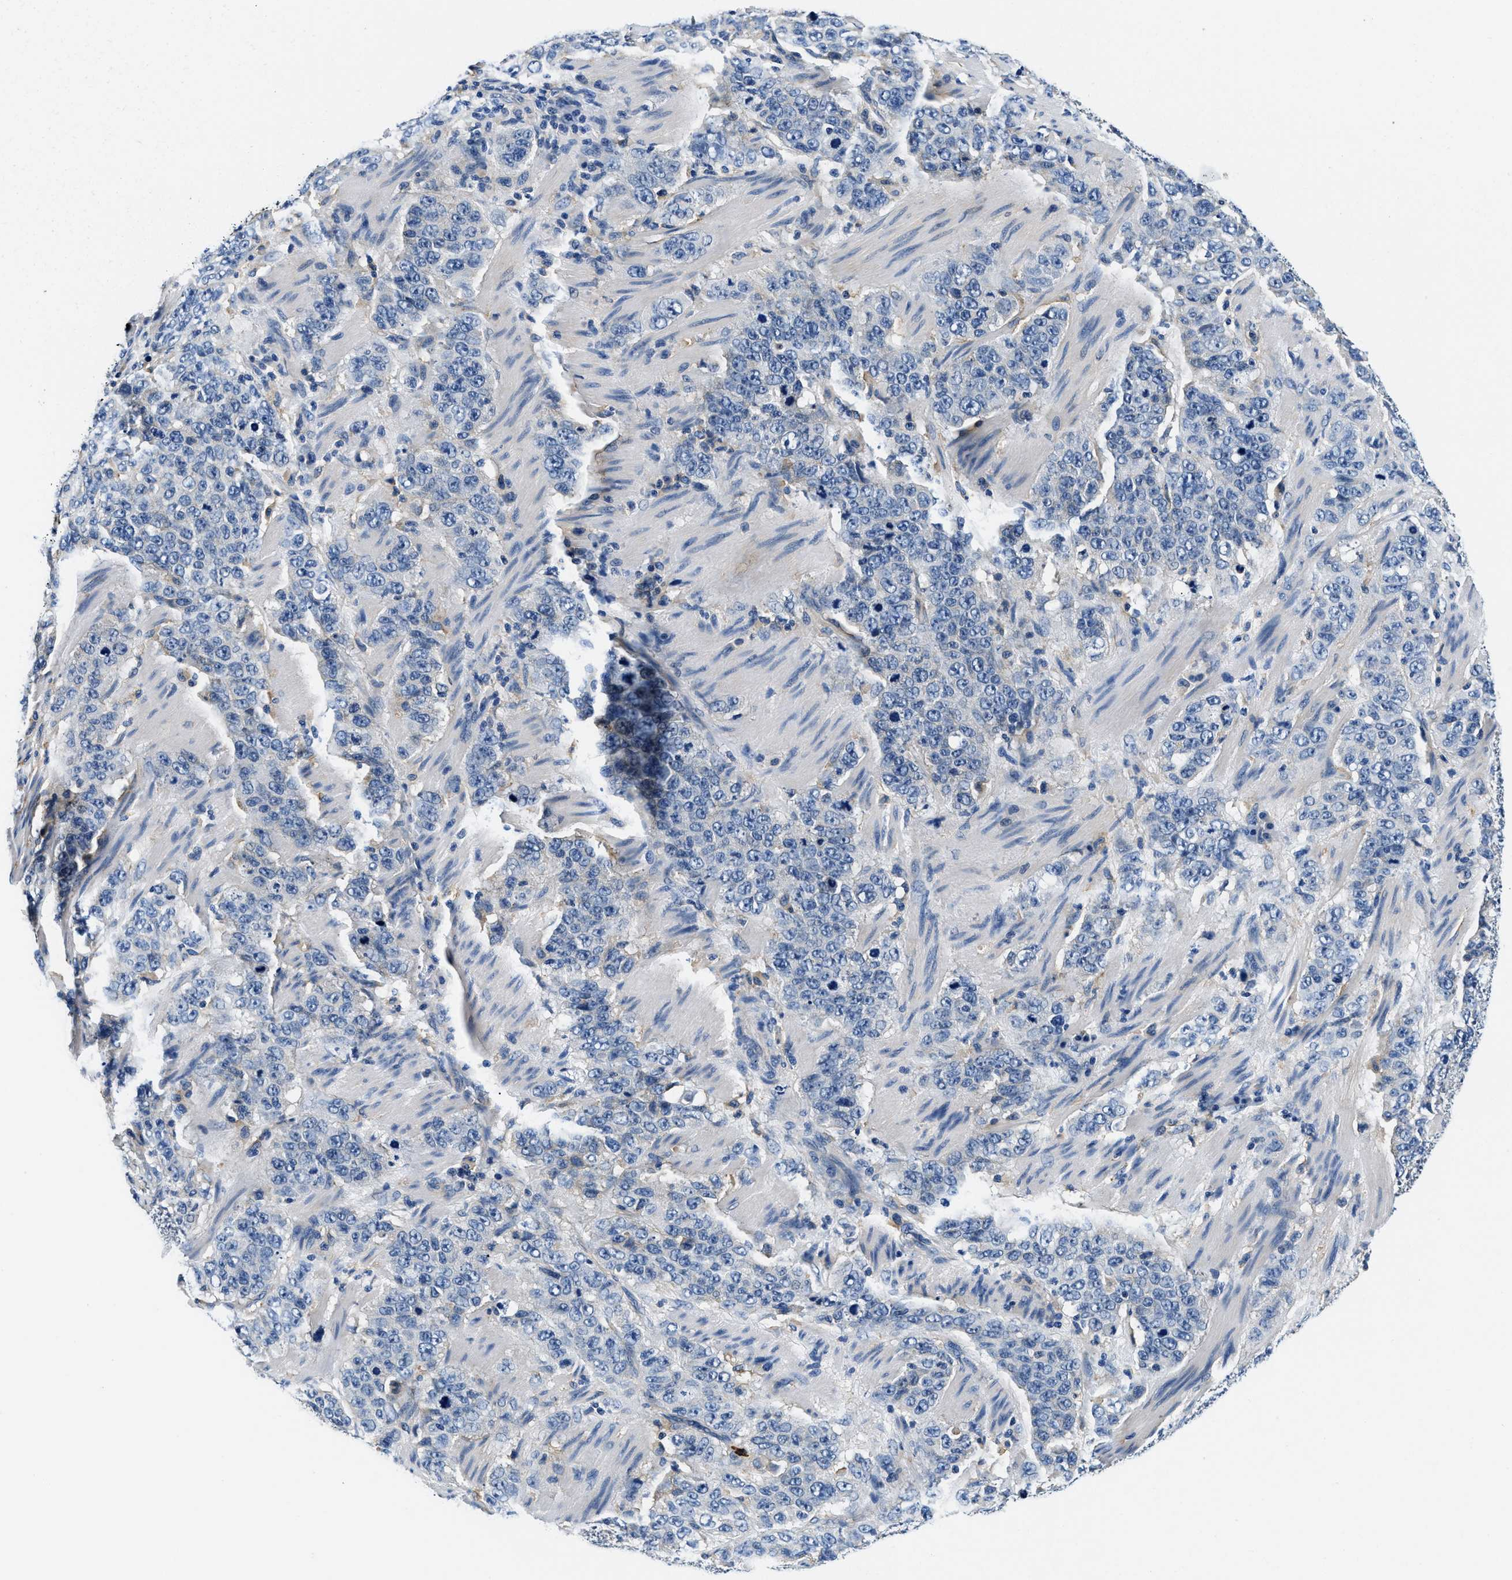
{"staining": {"intensity": "negative", "quantity": "none", "location": "none"}, "tissue": "stomach cancer", "cell_type": "Tumor cells", "image_type": "cancer", "snomed": [{"axis": "morphology", "description": "Adenocarcinoma, NOS"}, {"axis": "topography", "description": "Stomach"}], "caption": "Tumor cells are negative for brown protein staining in stomach cancer (adenocarcinoma). (DAB (3,3'-diaminobenzidine) IHC with hematoxylin counter stain).", "gene": "ZFAND3", "patient": {"sex": "male", "age": 48}}